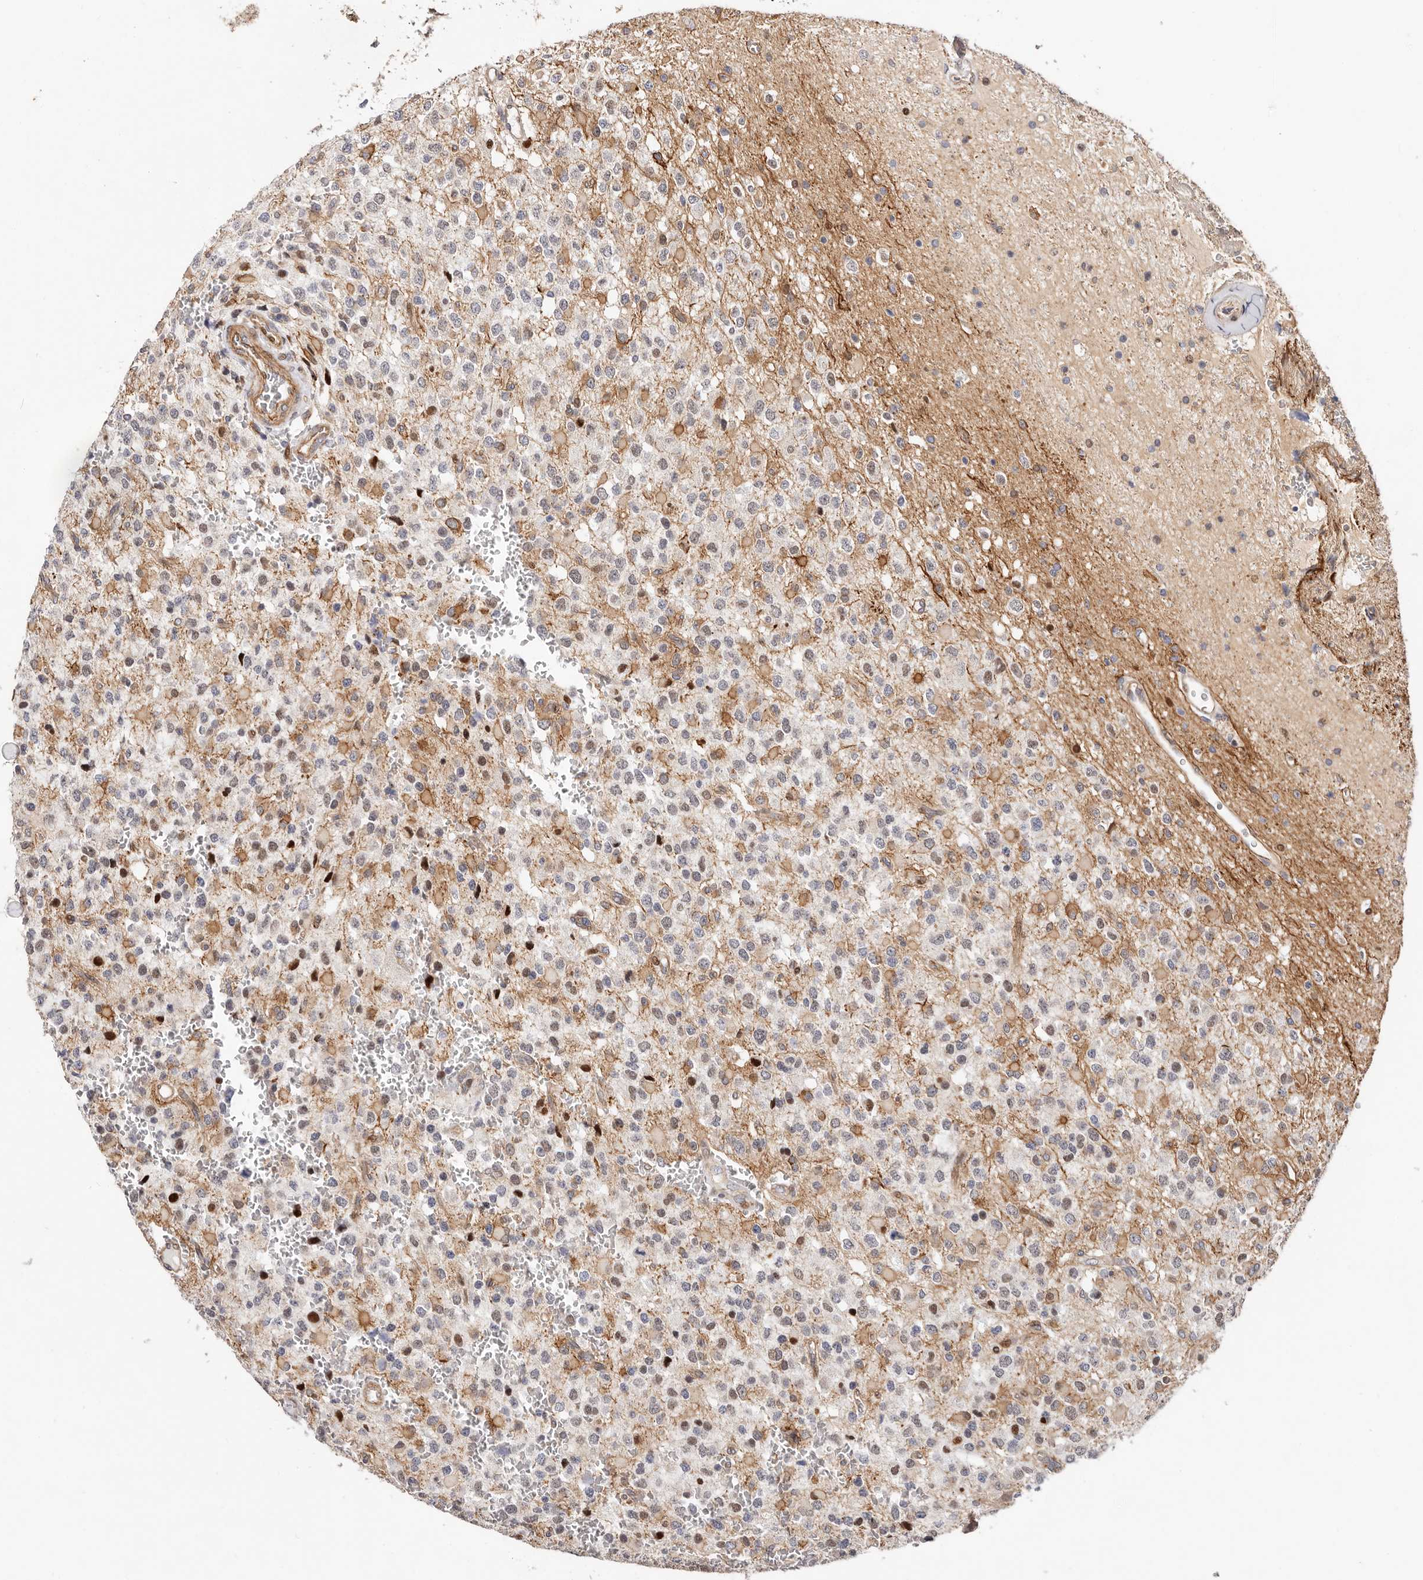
{"staining": {"intensity": "negative", "quantity": "none", "location": "none"}, "tissue": "glioma", "cell_type": "Tumor cells", "image_type": "cancer", "snomed": [{"axis": "morphology", "description": "Glioma, malignant, High grade"}, {"axis": "topography", "description": "Brain"}], "caption": "Protein analysis of glioma displays no significant staining in tumor cells.", "gene": "EPHX3", "patient": {"sex": "male", "age": 34}}